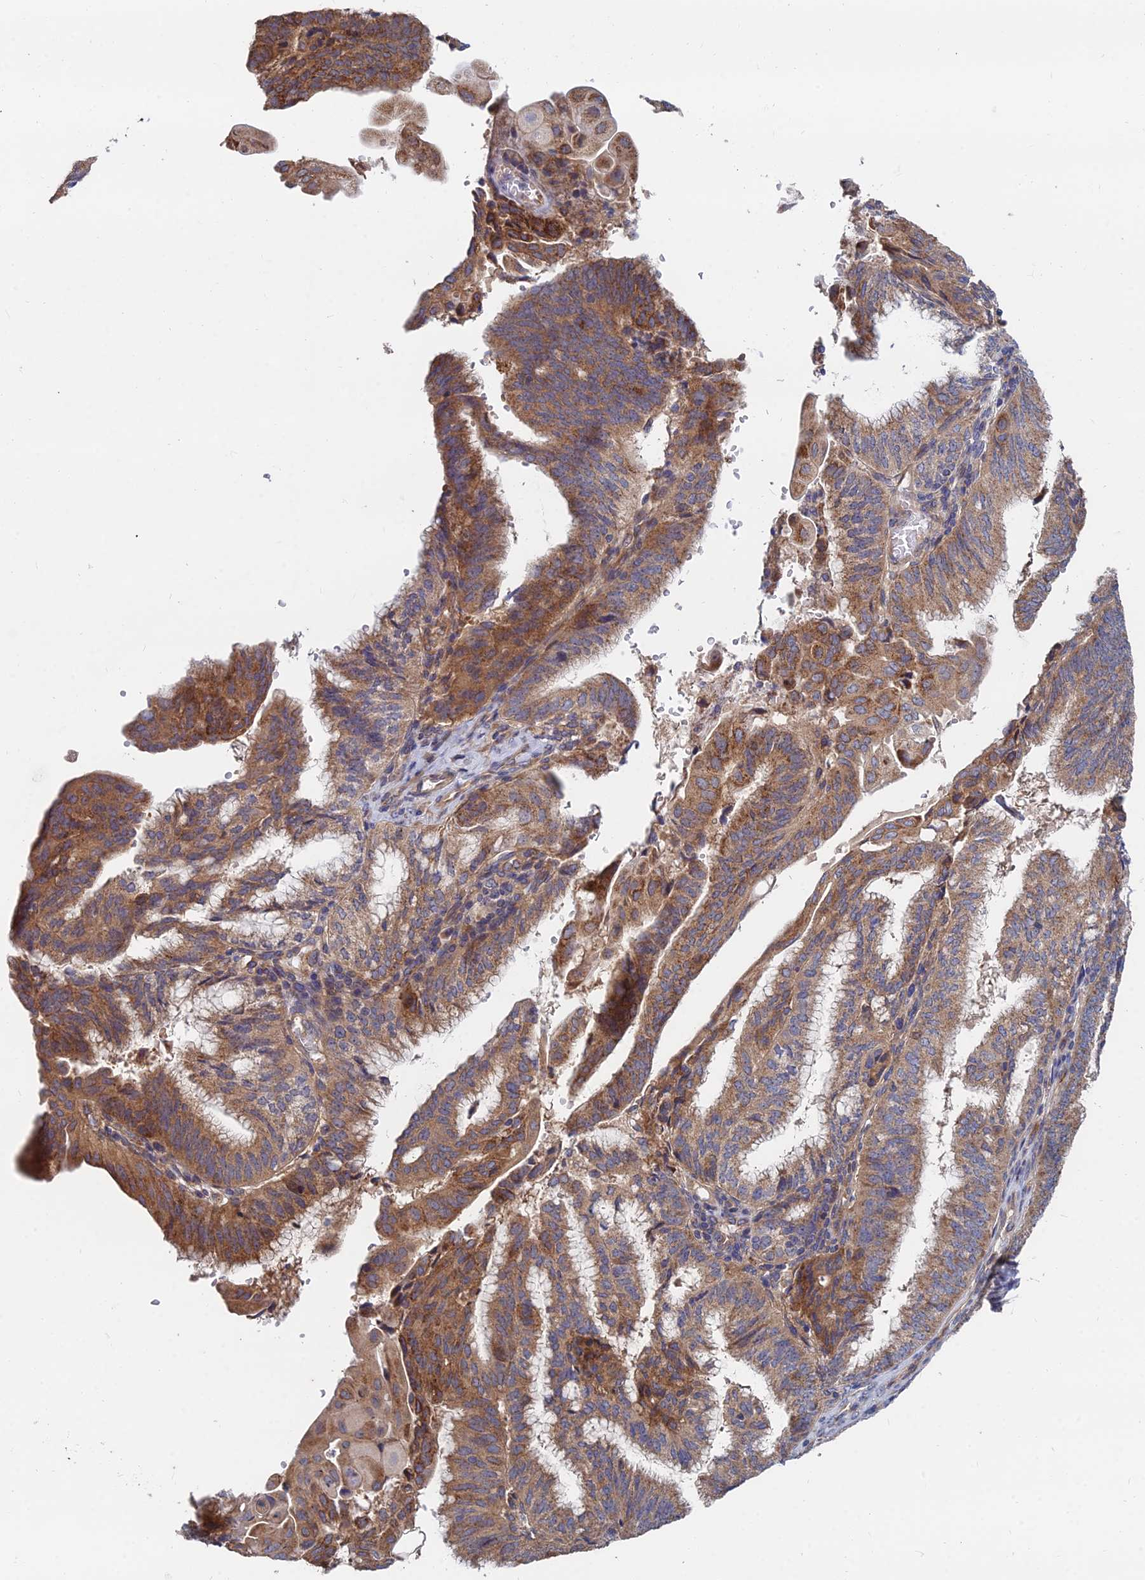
{"staining": {"intensity": "moderate", "quantity": ">75%", "location": "cytoplasmic/membranous"}, "tissue": "endometrial cancer", "cell_type": "Tumor cells", "image_type": "cancer", "snomed": [{"axis": "morphology", "description": "Adenocarcinoma, NOS"}, {"axis": "topography", "description": "Endometrium"}], "caption": "Endometrial cancer (adenocarcinoma) stained for a protein displays moderate cytoplasmic/membranous positivity in tumor cells.", "gene": "CCZ1", "patient": {"sex": "female", "age": 49}}